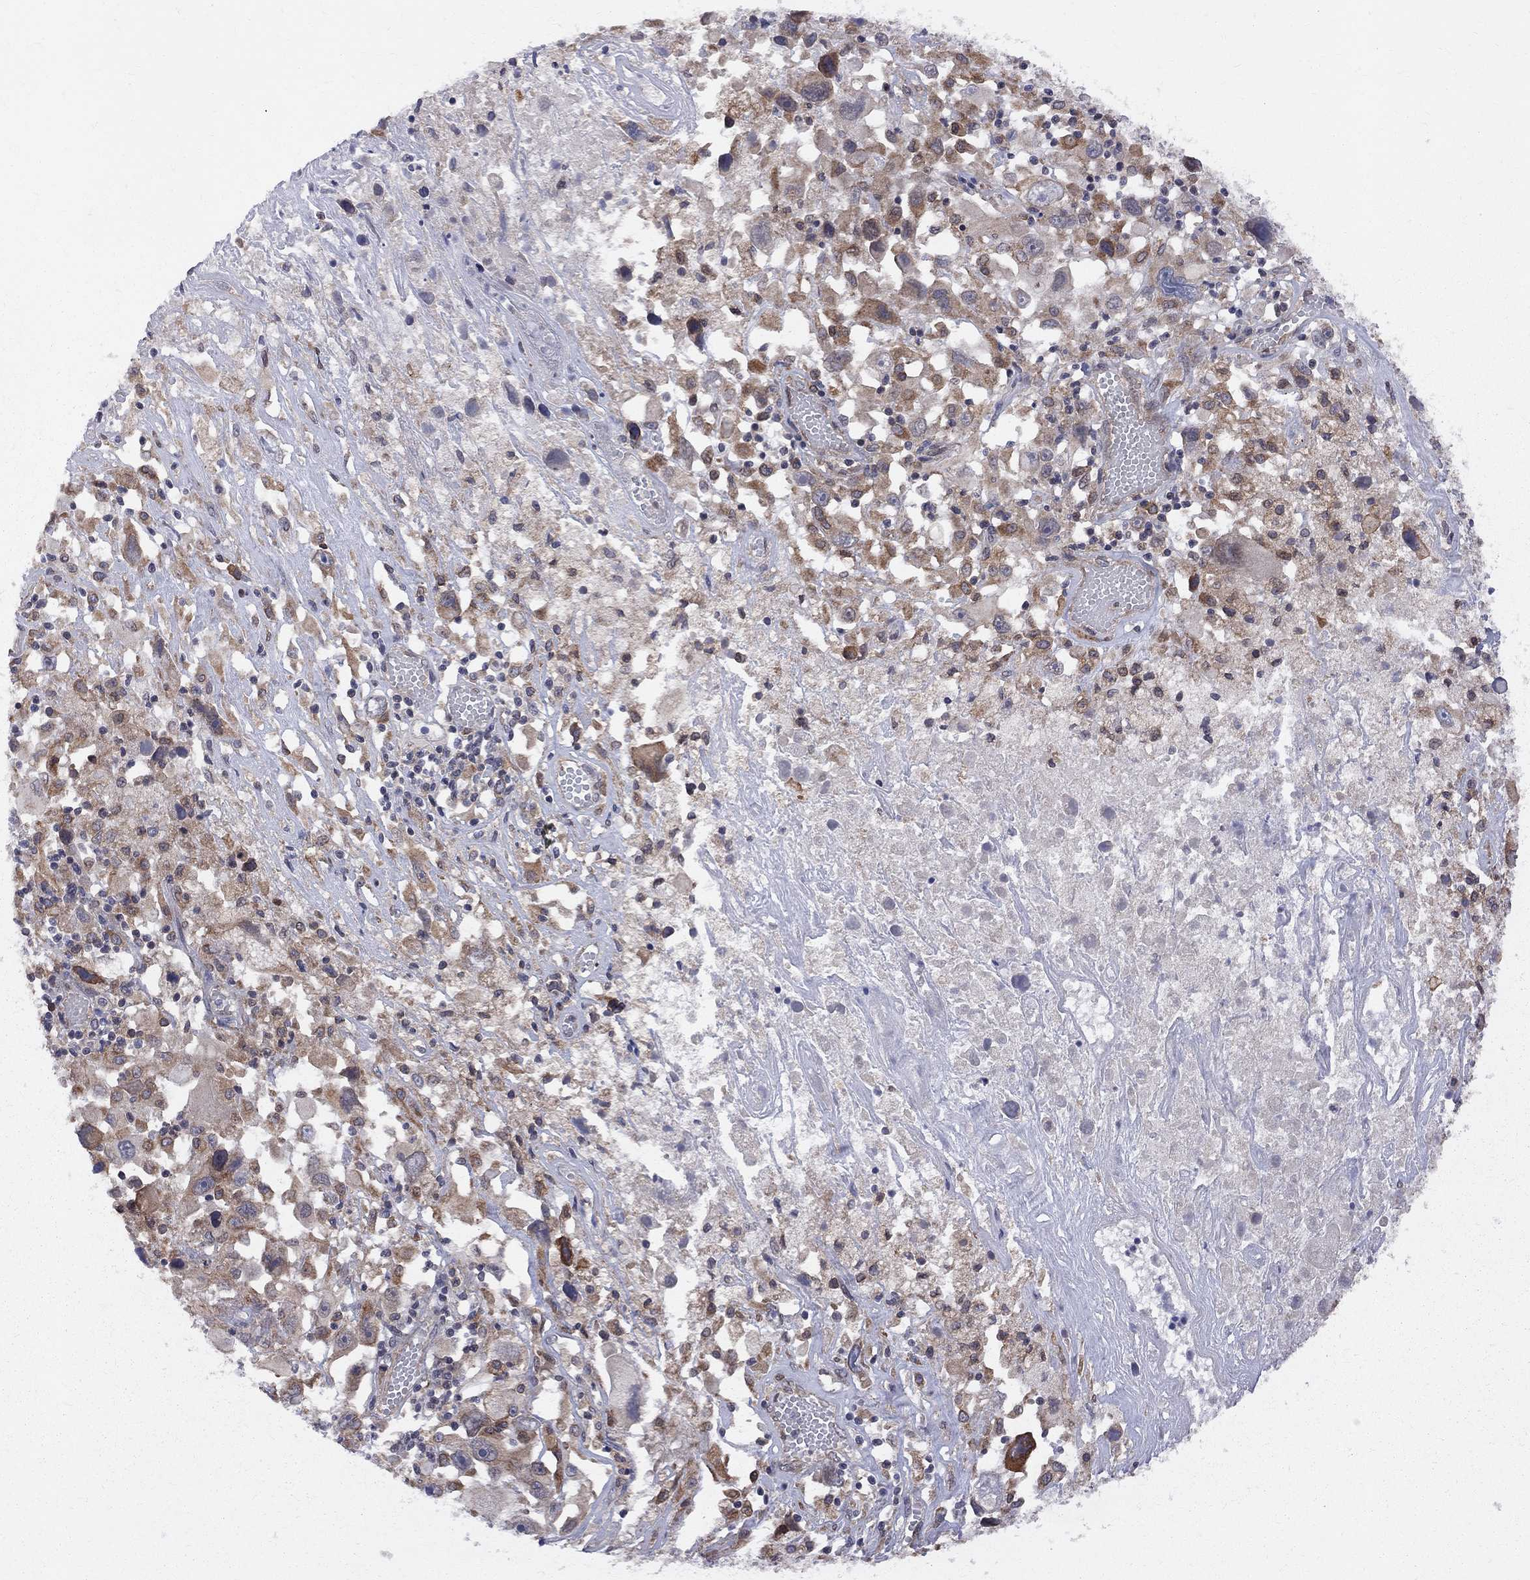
{"staining": {"intensity": "moderate", "quantity": ">75%", "location": "cytoplasmic/membranous"}, "tissue": "melanoma", "cell_type": "Tumor cells", "image_type": "cancer", "snomed": [{"axis": "morphology", "description": "Malignant melanoma, Metastatic site"}, {"axis": "topography", "description": "Soft tissue"}], "caption": "Approximately >75% of tumor cells in human melanoma display moderate cytoplasmic/membranous protein expression as visualized by brown immunohistochemical staining.", "gene": "CNOT11", "patient": {"sex": "male", "age": 50}}